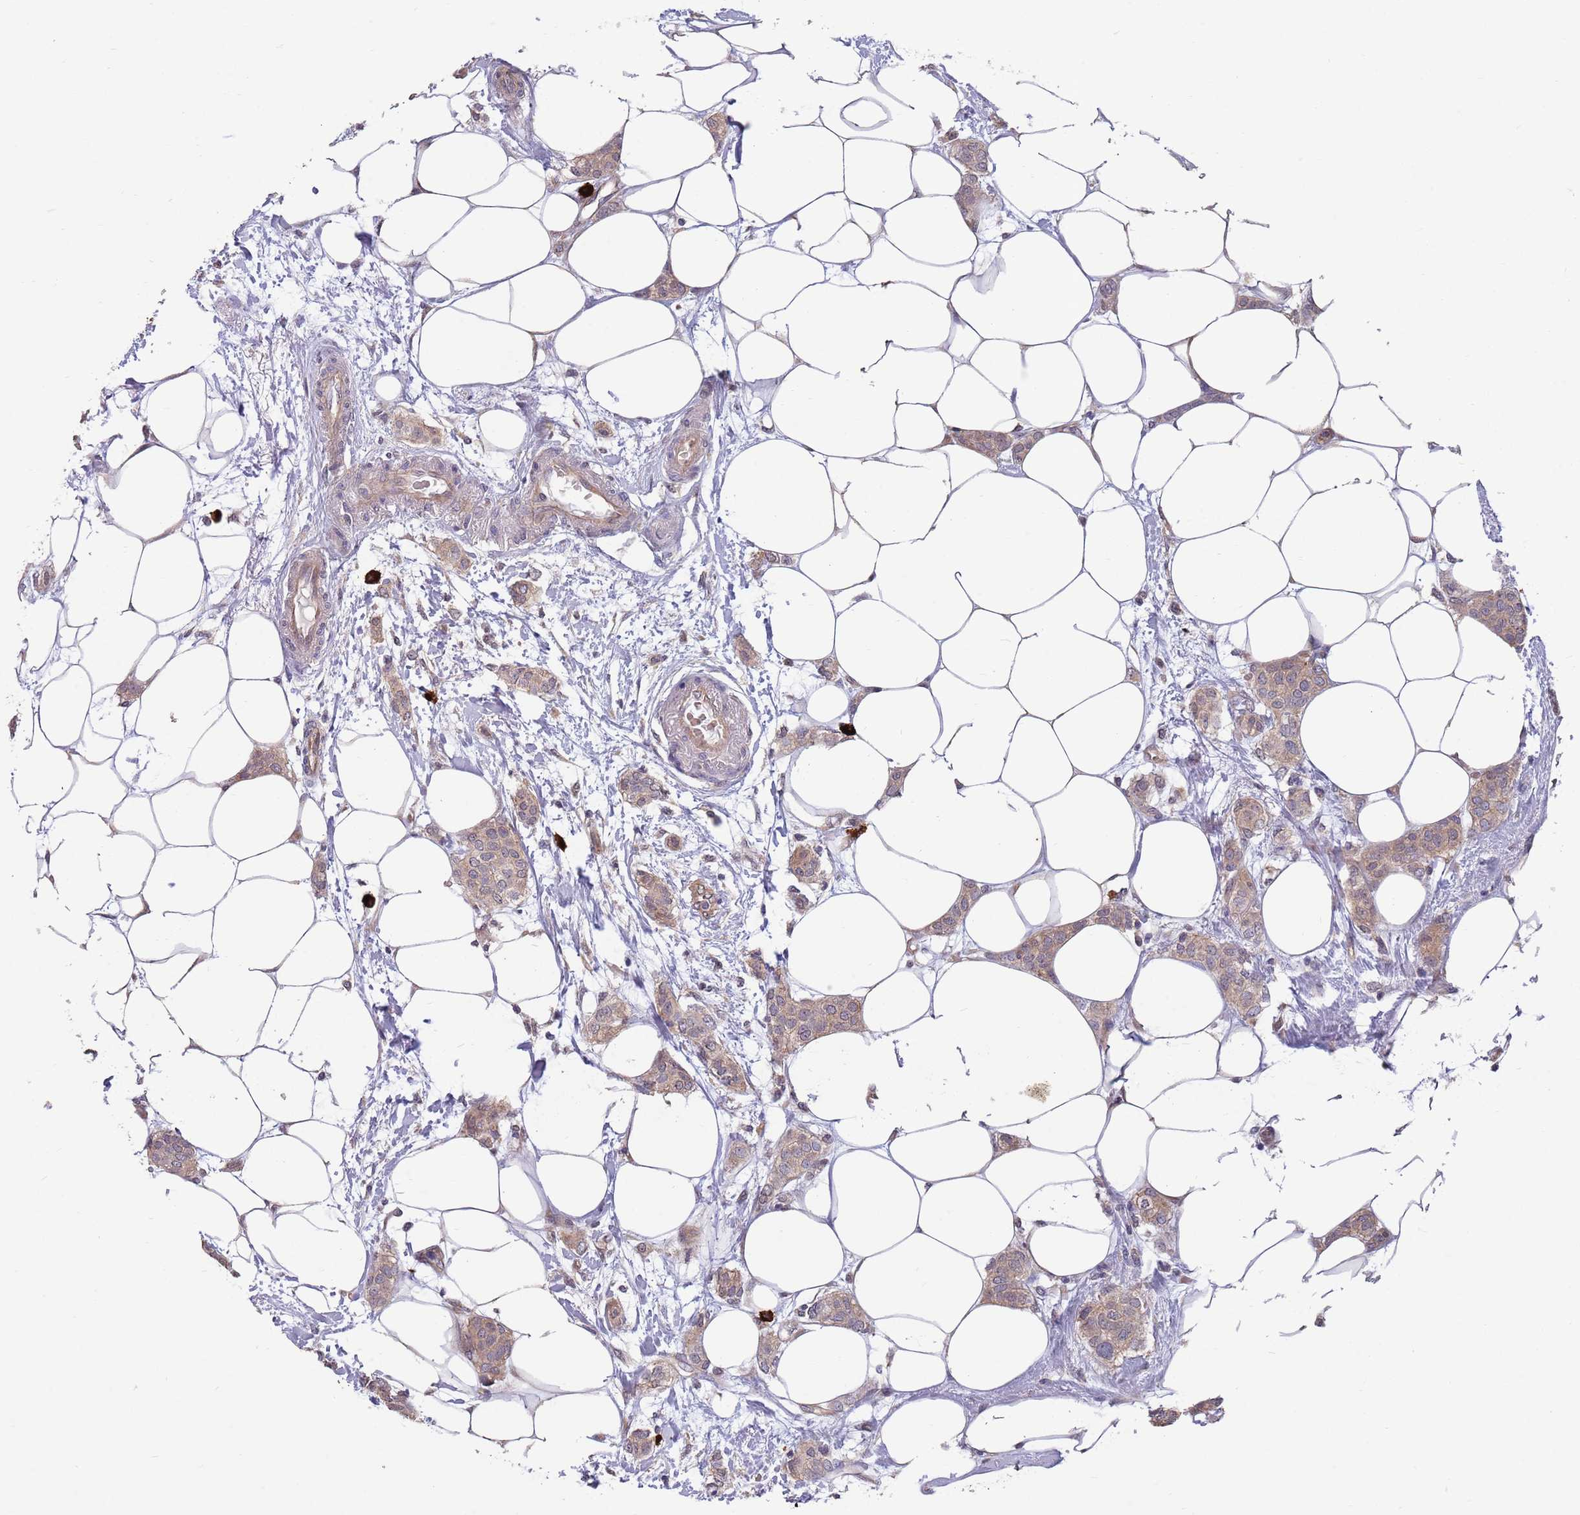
{"staining": {"intensity": "moderate", "quantity": ">75%", "location": "cytoplasmic/membranous"}, "tissue": "breast cancer", "cell_type": "Tumor cells", "image_type": "cancer", "snomed": [{"axis": "morphology", "description": "Duct carcinoma"}, {"axis": "topography", "description": "Breast"}], "caption": "The image demonstrates a brown stain indicating the presence of a protein in the cytoplasmic/membranous of tumor cells in invasive ductal carcinoma (breast).", "gene": "MARVELD2", "patient": {"sex": "female", "age": 72}}